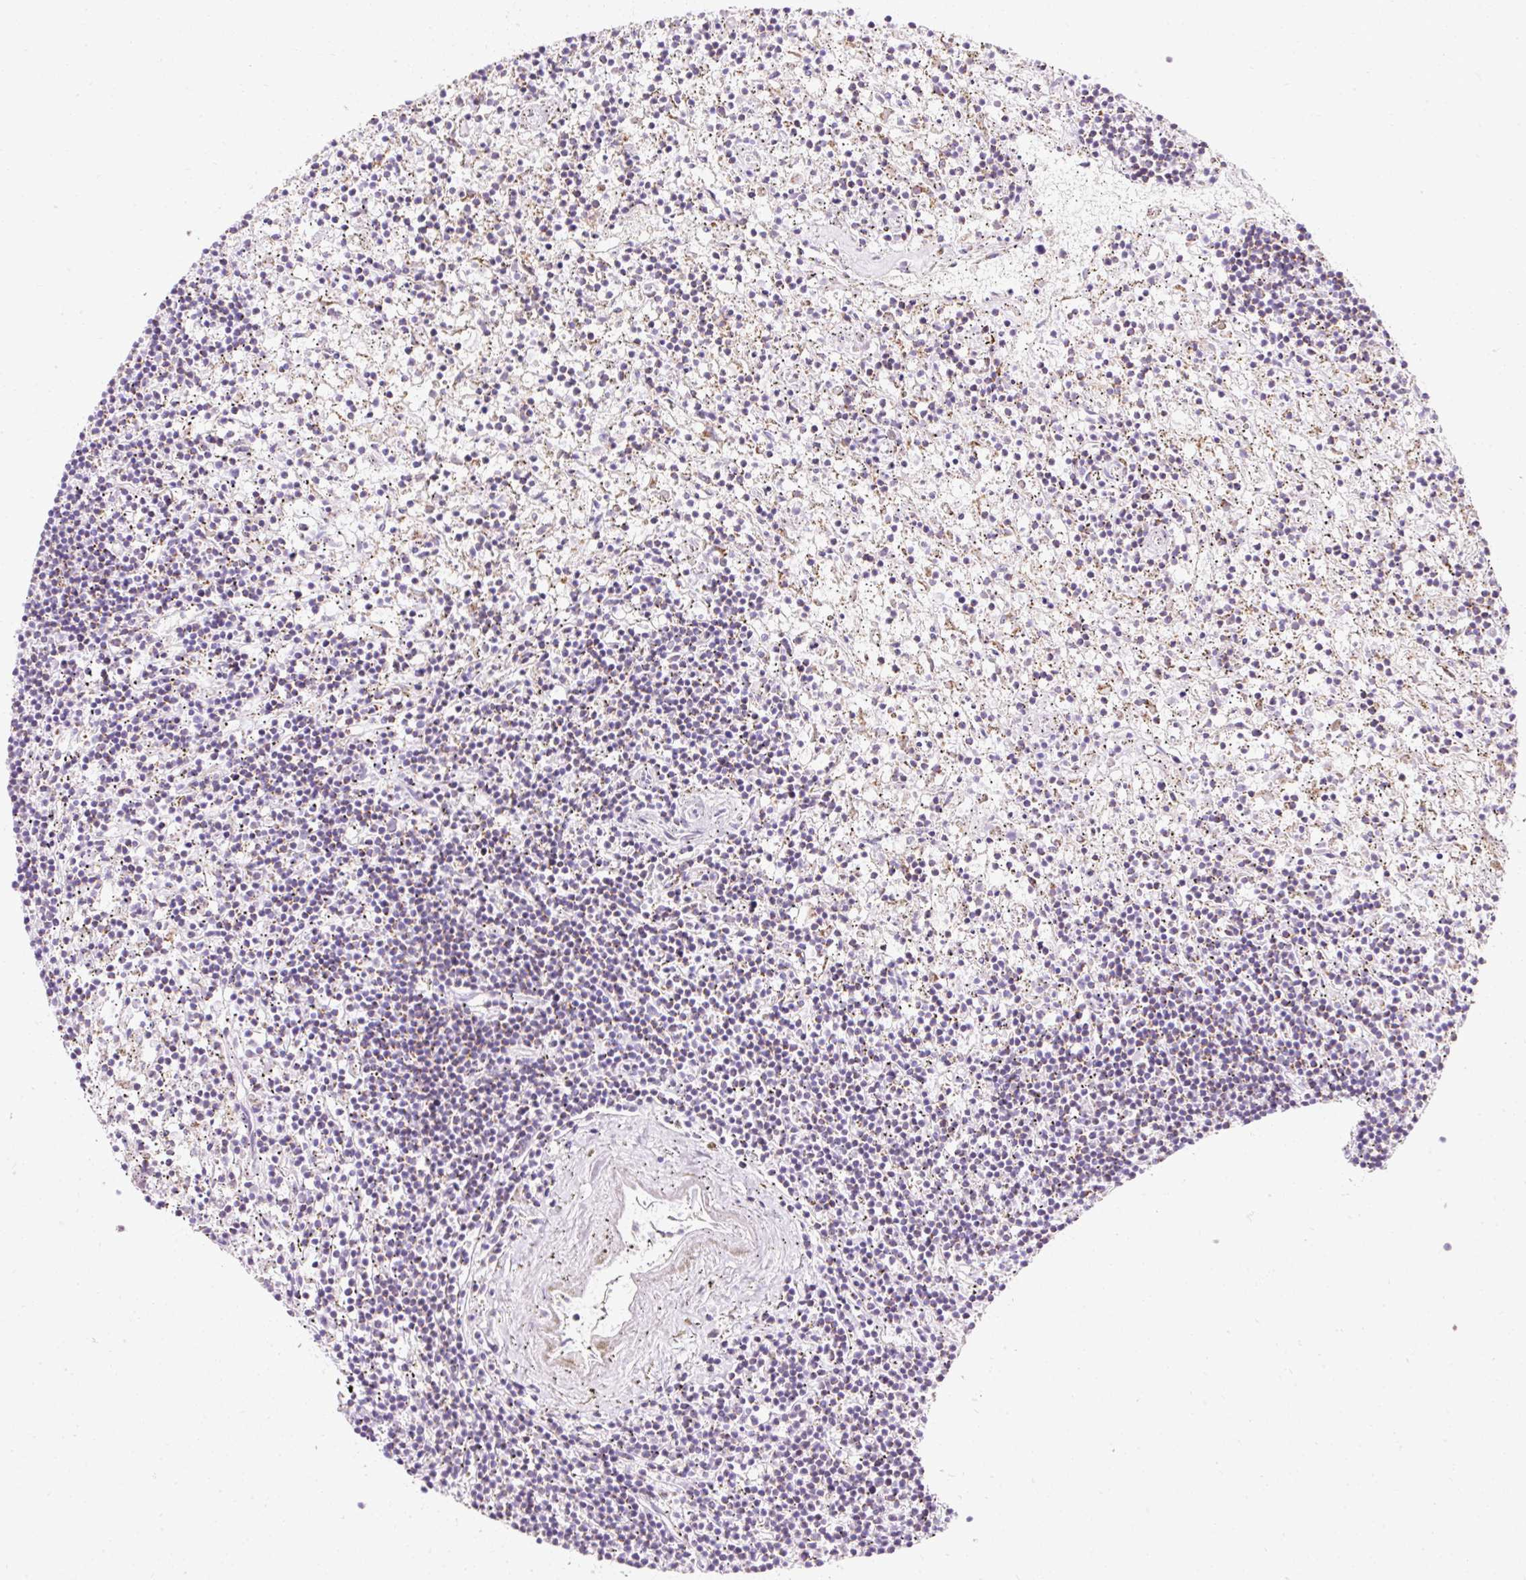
{"staining": {"intensity": "negative", "quantity": "none", "location": "none"}, "tissue": "lymphoma", "cell_type": "Tumor cells", "image_type": "cancer", "snomed": [{"axis": "morphology", "description": "Malignant lymphoma, non-Hodgkin's type, Low grade"}, {"axis": "topography", "description": "Spleen"}], "caption": "Immunohistochemical staining of low-grade malignant lymphoma, non-Hodgkin's type shows no significant expression in tumor cells.", "gene": "PLPP2", "patient": {"sex": "male", "age": 76}}